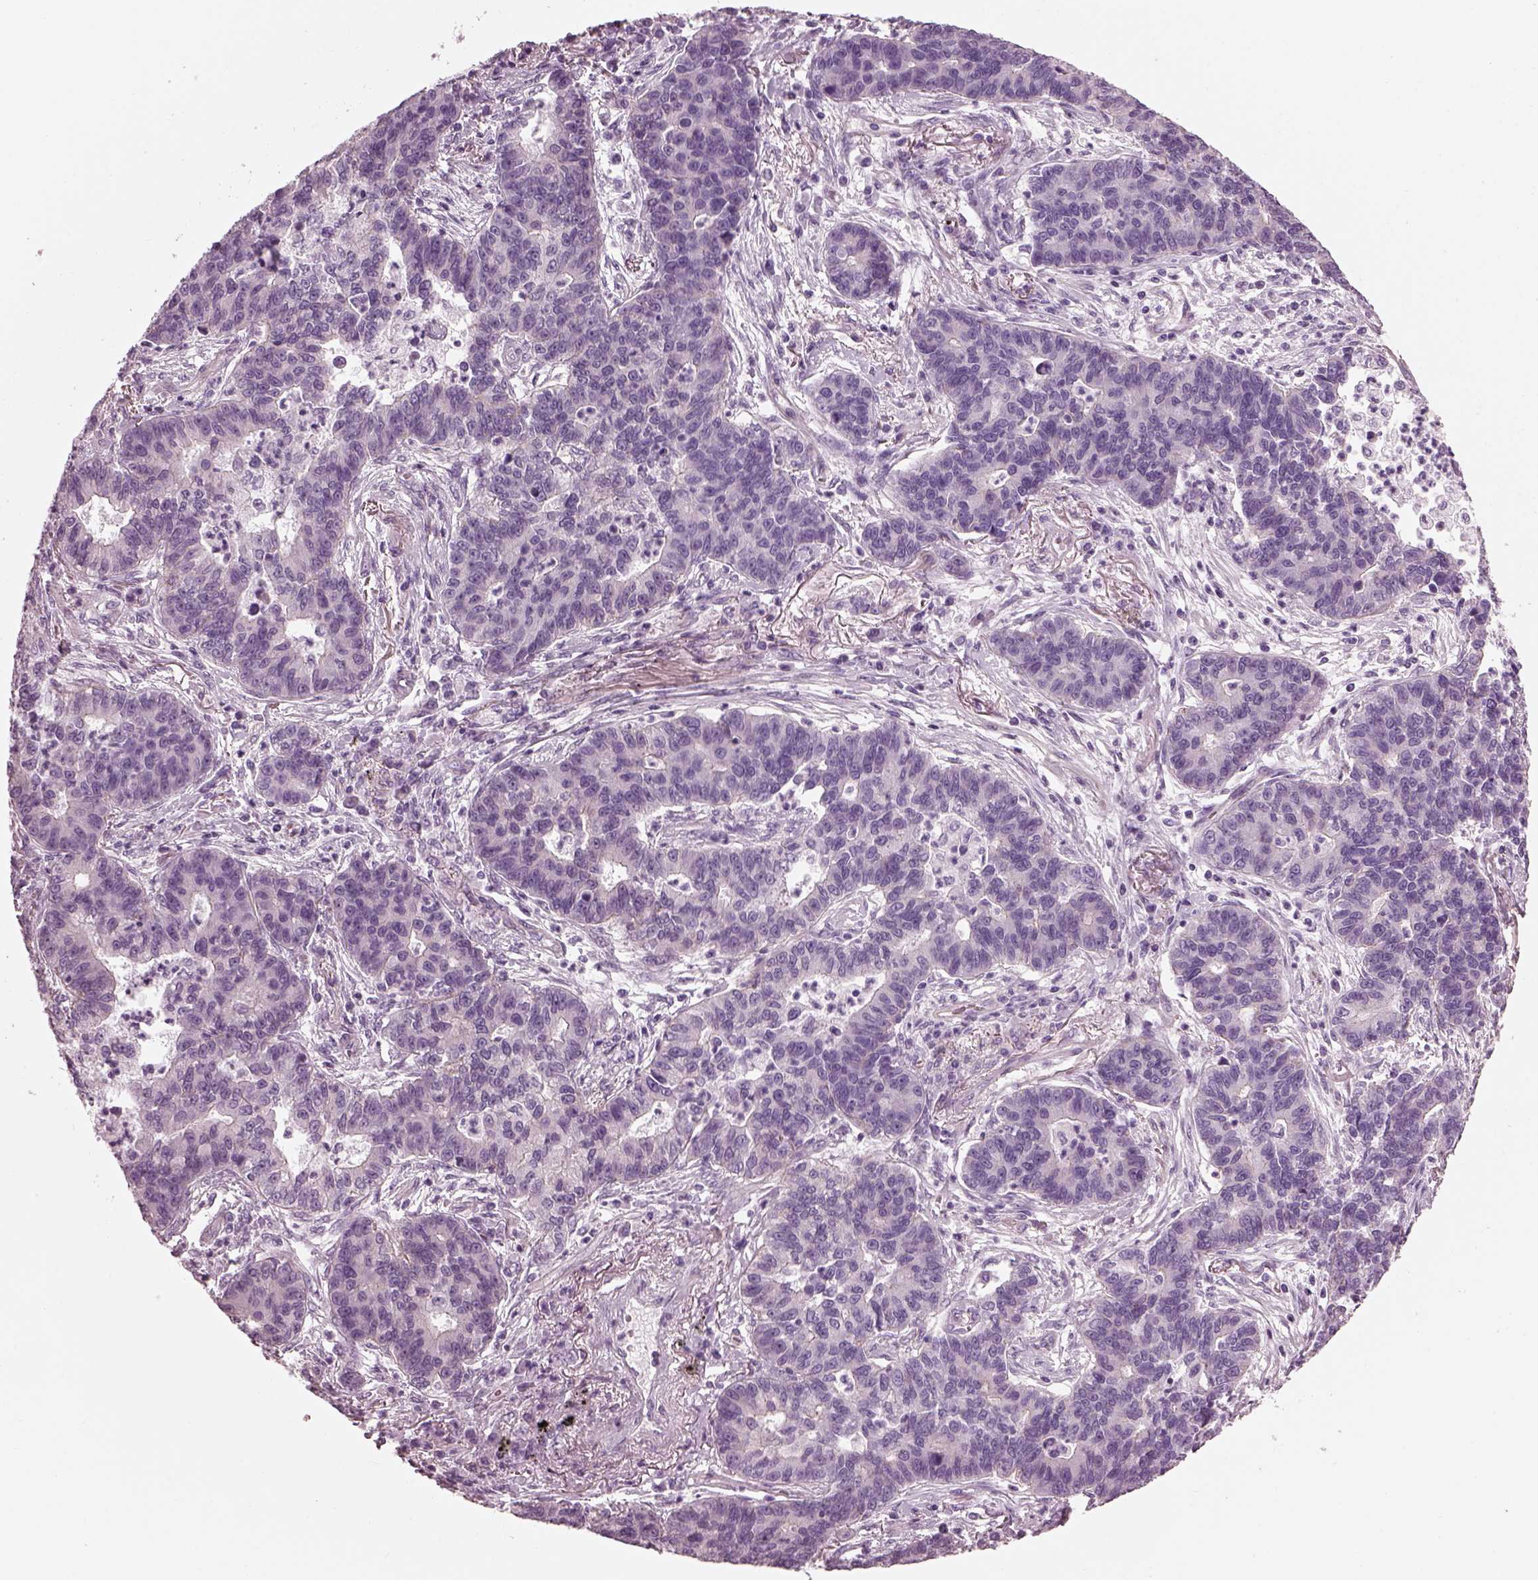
{"staining": {"intensity": "negative", "quantity": "none", "location": "none"}, "tissue": "lung cancer", "cell_type": "Tumor cells", "image_type": "cancer", "snomed": [{"axis": "morphology", "description": "Adenocarcinoma, NOS"}, {"axis": "topography", "description": "Lung"}], "caption": "This is an IHC micrograph of human lung cancer. There is no staining in tumor cells.", "gene": "BFSP1", "patient": {"sex": "female", "age": 57}}